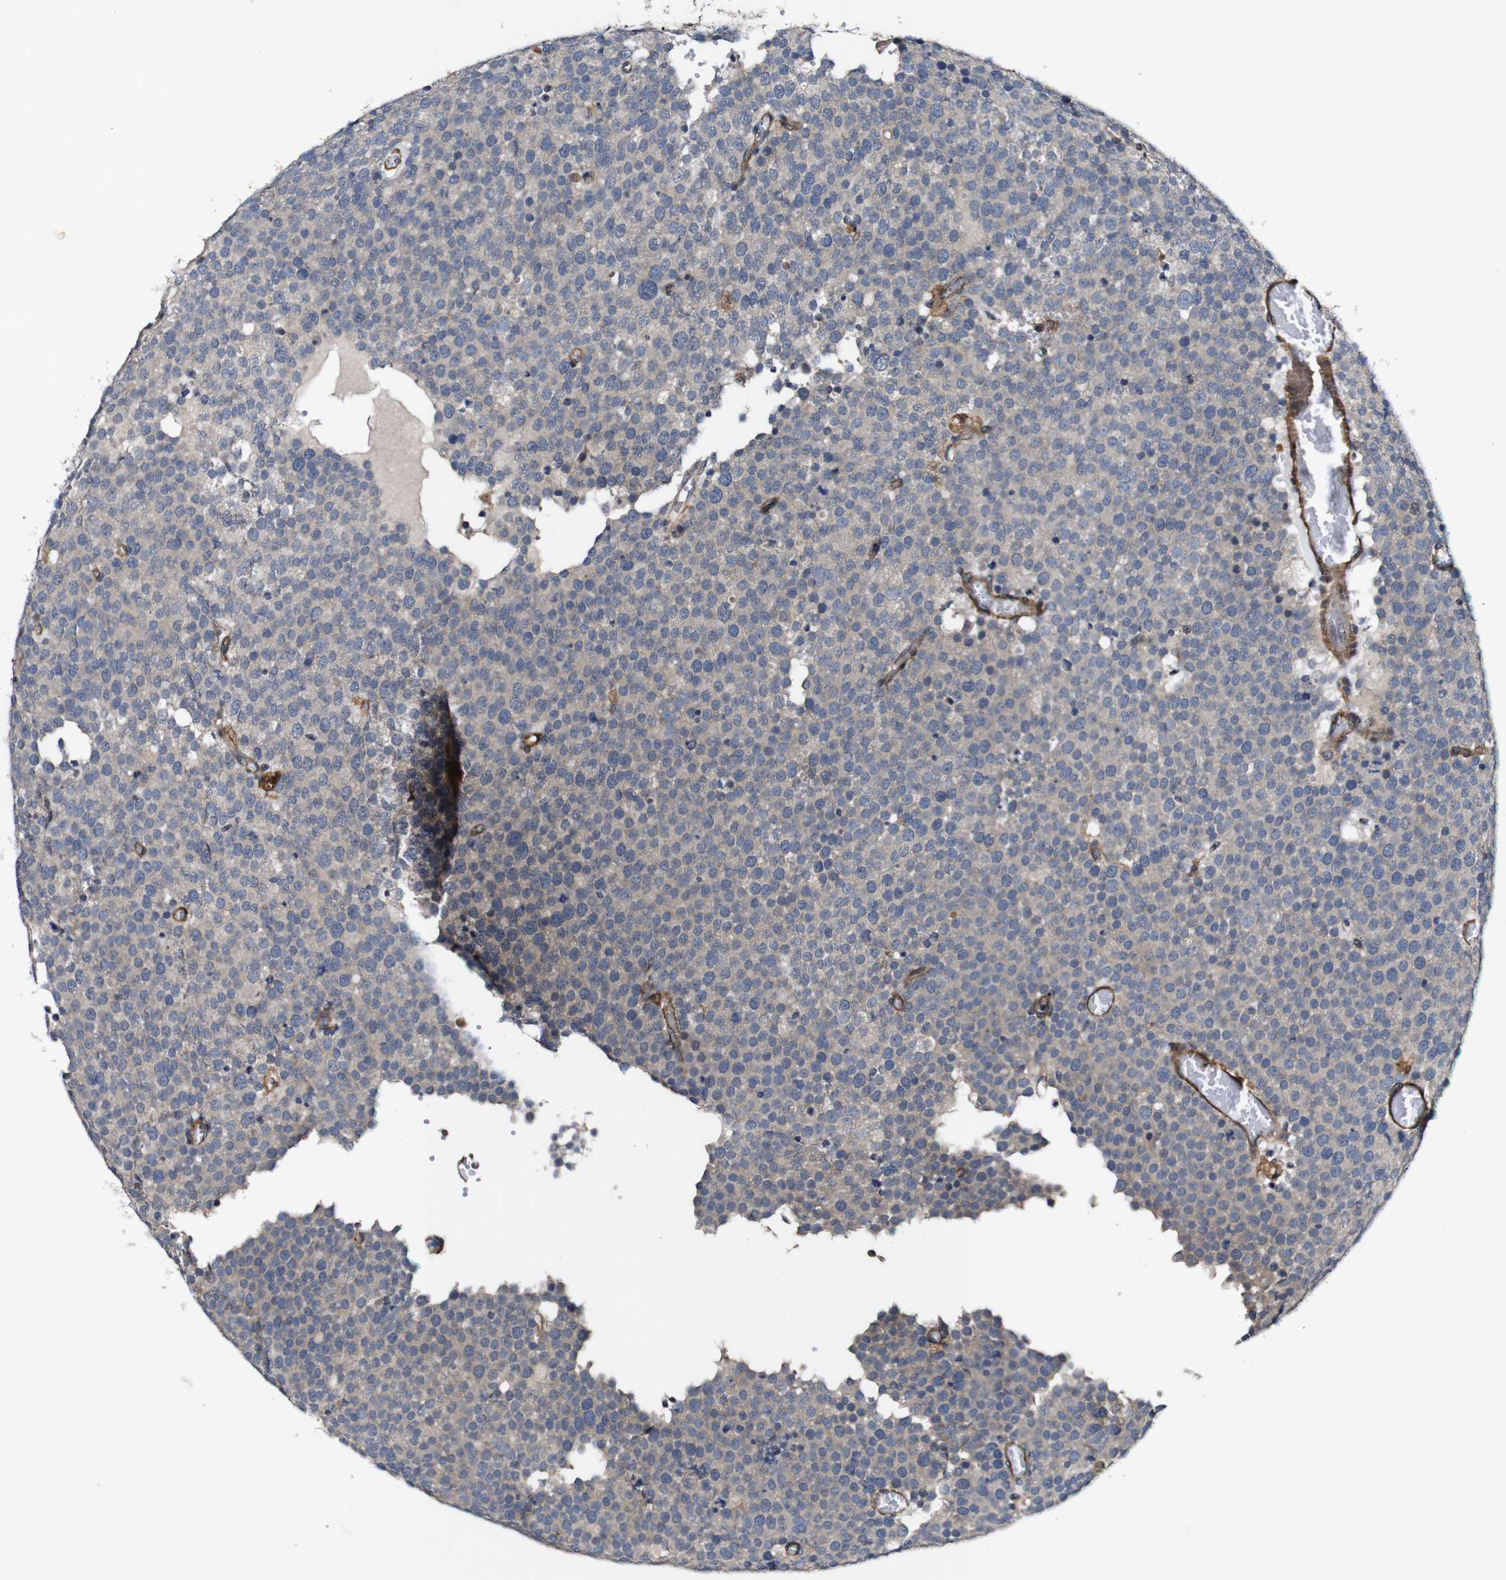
{"staining": {"intensity": "weak", "quantity": "<25%", "location": "cytoplasmic/membranous"}, "tissue": "testis cancer", "cell_type": "Tumor cells", "image_type": "cancer", "snomed": [{"axis": "morphology", "description": "Normal tissue, NOS"}, {"axis": "morphology", "description": "Seminoma, NOS"}, {"axis": "topography", "description": "Testis"}], "caption": "Immunohistochemistry image of human testis cancer (seminoma) stained for a protein (brown), which reveals no expression in tumor cells.", "gene": "GSDME", "patient": {"sex": "male", "age": 71}}